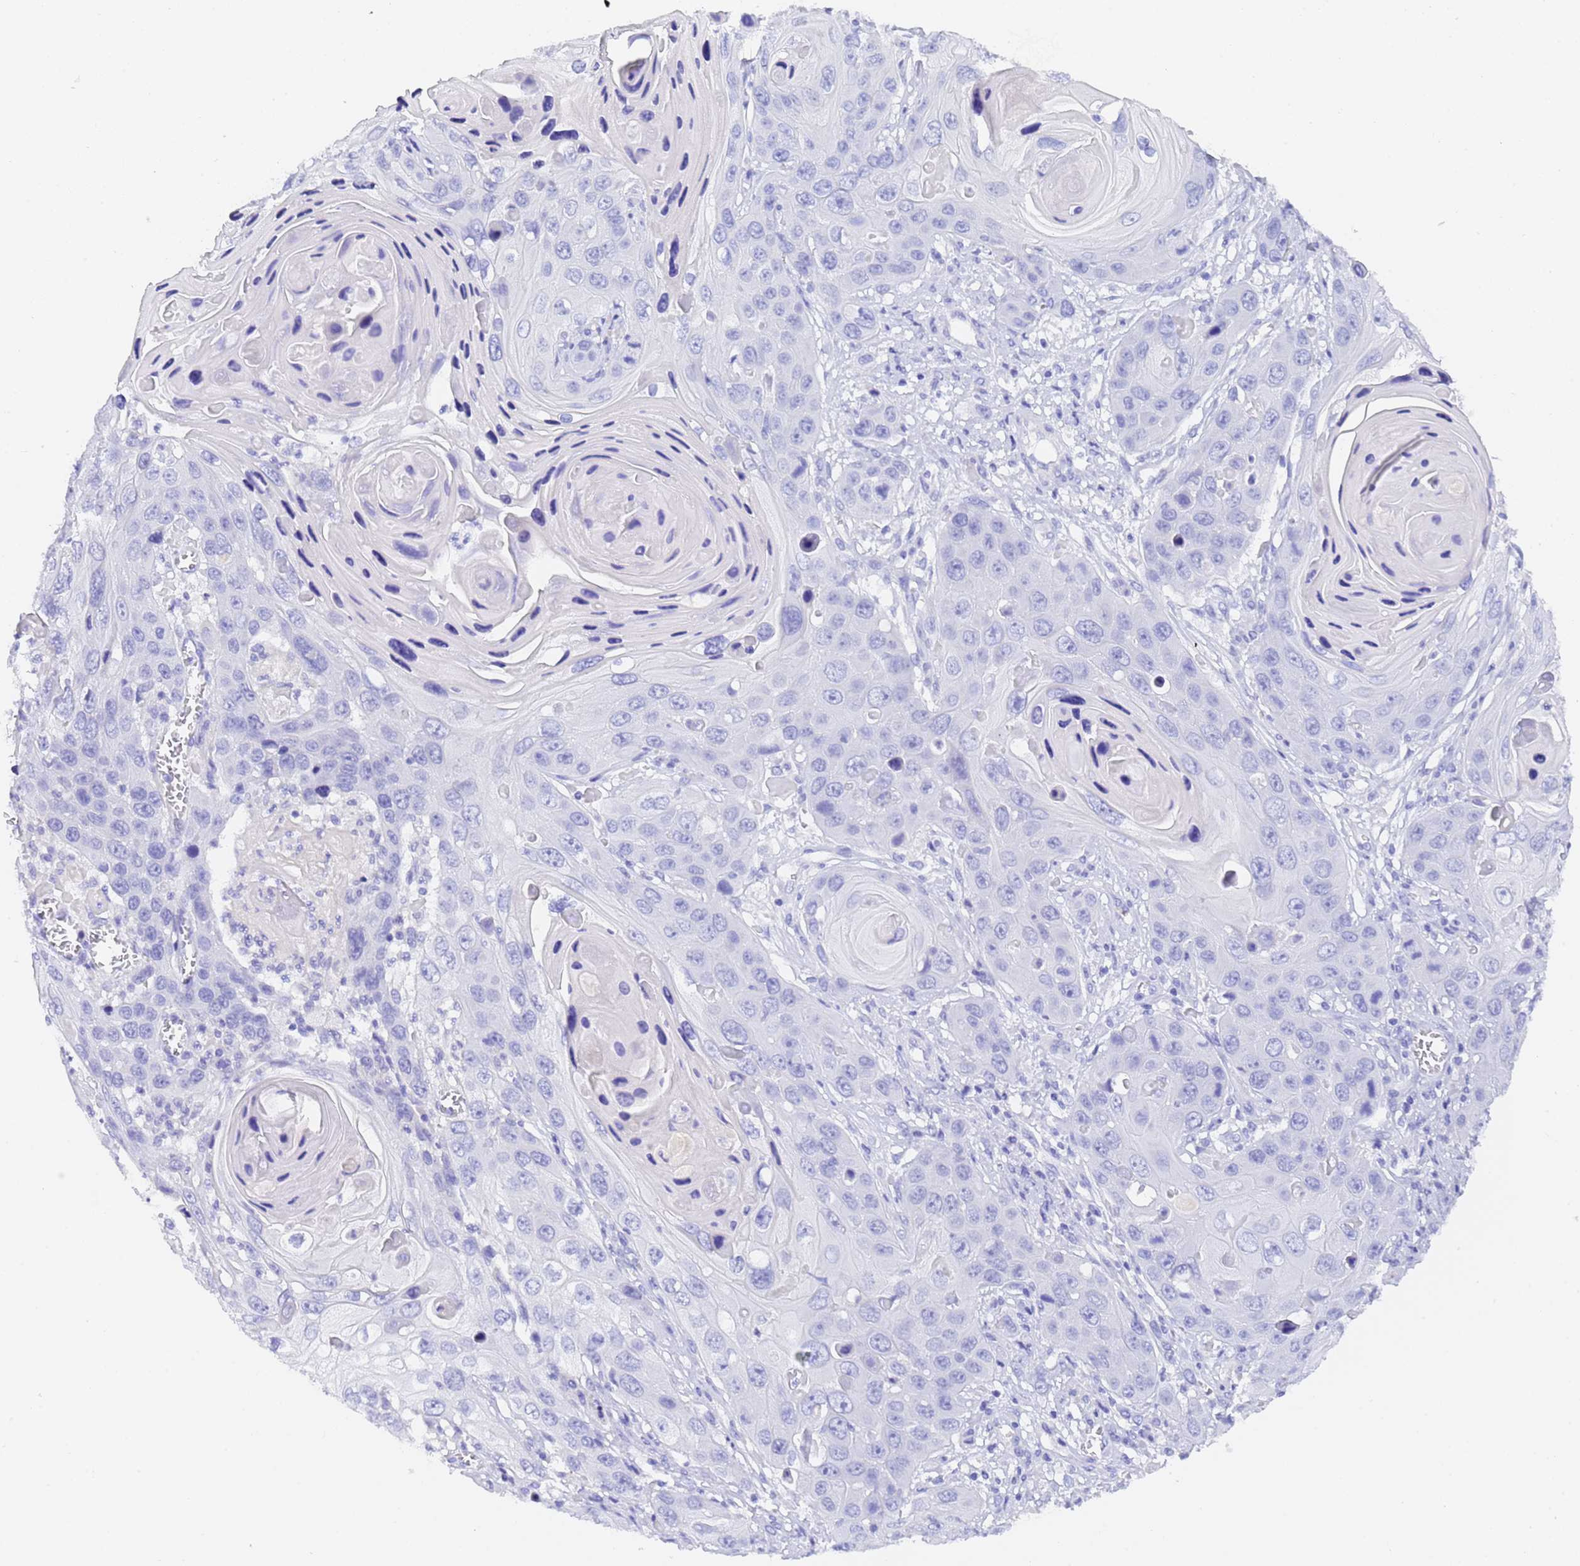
{"staining": {"intensity": "negative", "quantity": "none", "location": "none"}, "tissue": "skin cancer", "cell_type": "Tumor cells", "image_type": "cancer", "snomed": [{"axis": "morphology", "description": "Squamous cell carcinoma, NOS"}, {"axis": "topography", "description": "Skin"}], "caption": "Squamous cell carcinoma (skin) was stained to show a protein in brown. There is no significant staining in tumor cells.", "gene": "GABRA1", "patient": {"sex": "male", "age": 55}}